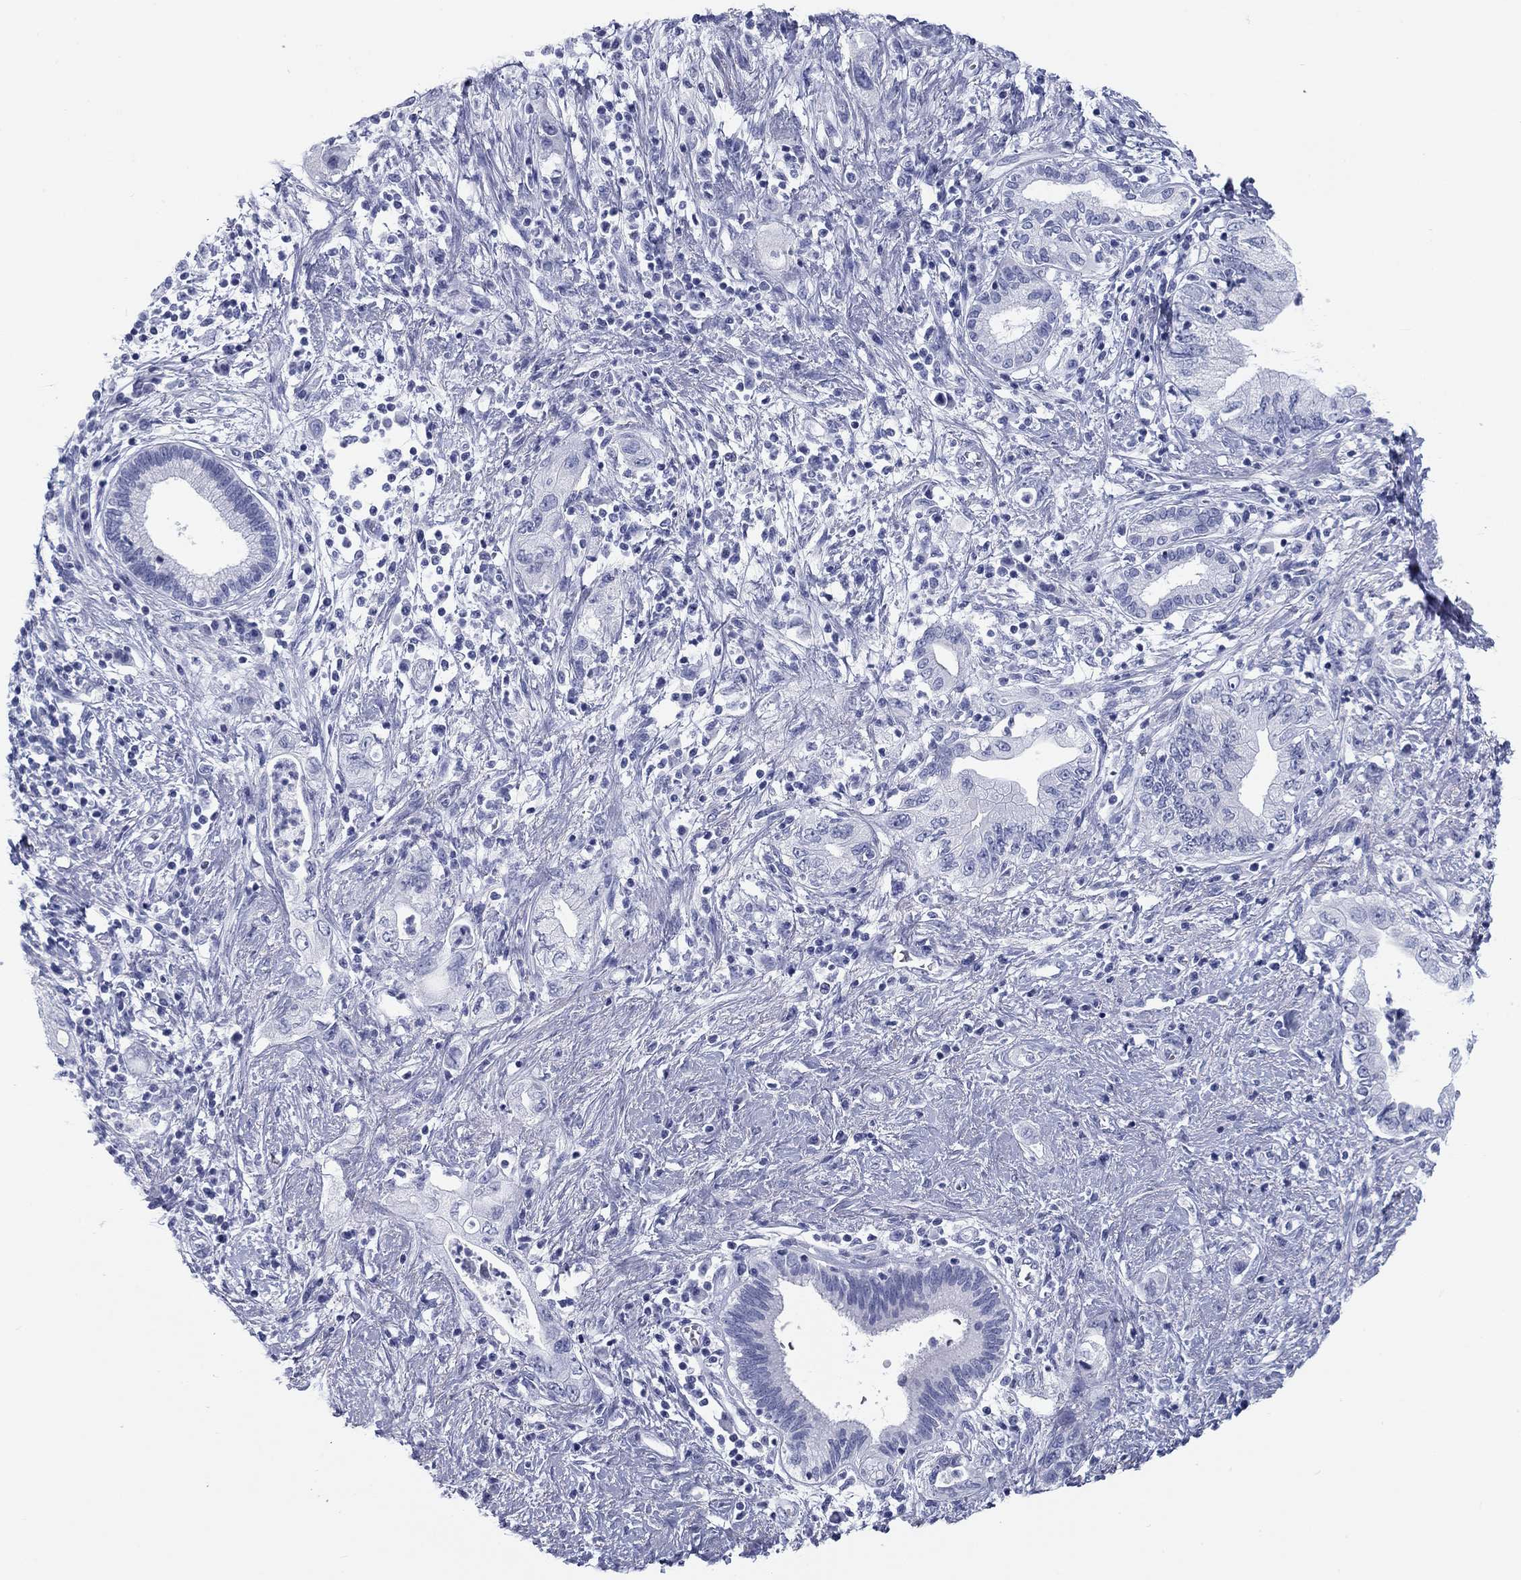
{"staining": {"intensity": "negative", "quantity": "none", "location": "none"}, "tissue": "pancreatic cancer", "cell_type": "Tumor cells", "image_type": "cancer", "snomed": [{"axis": "morphology", "description": "Adenocarcinoma, NOS"}, {"axis": "topography", "description": "Pancreas"}], "caption": "A histopathology image of human pancreatic cancer is negative for staining in tumor cells.", "gene": "CALB1", "patient": {"sex": "female", "age": 73}}